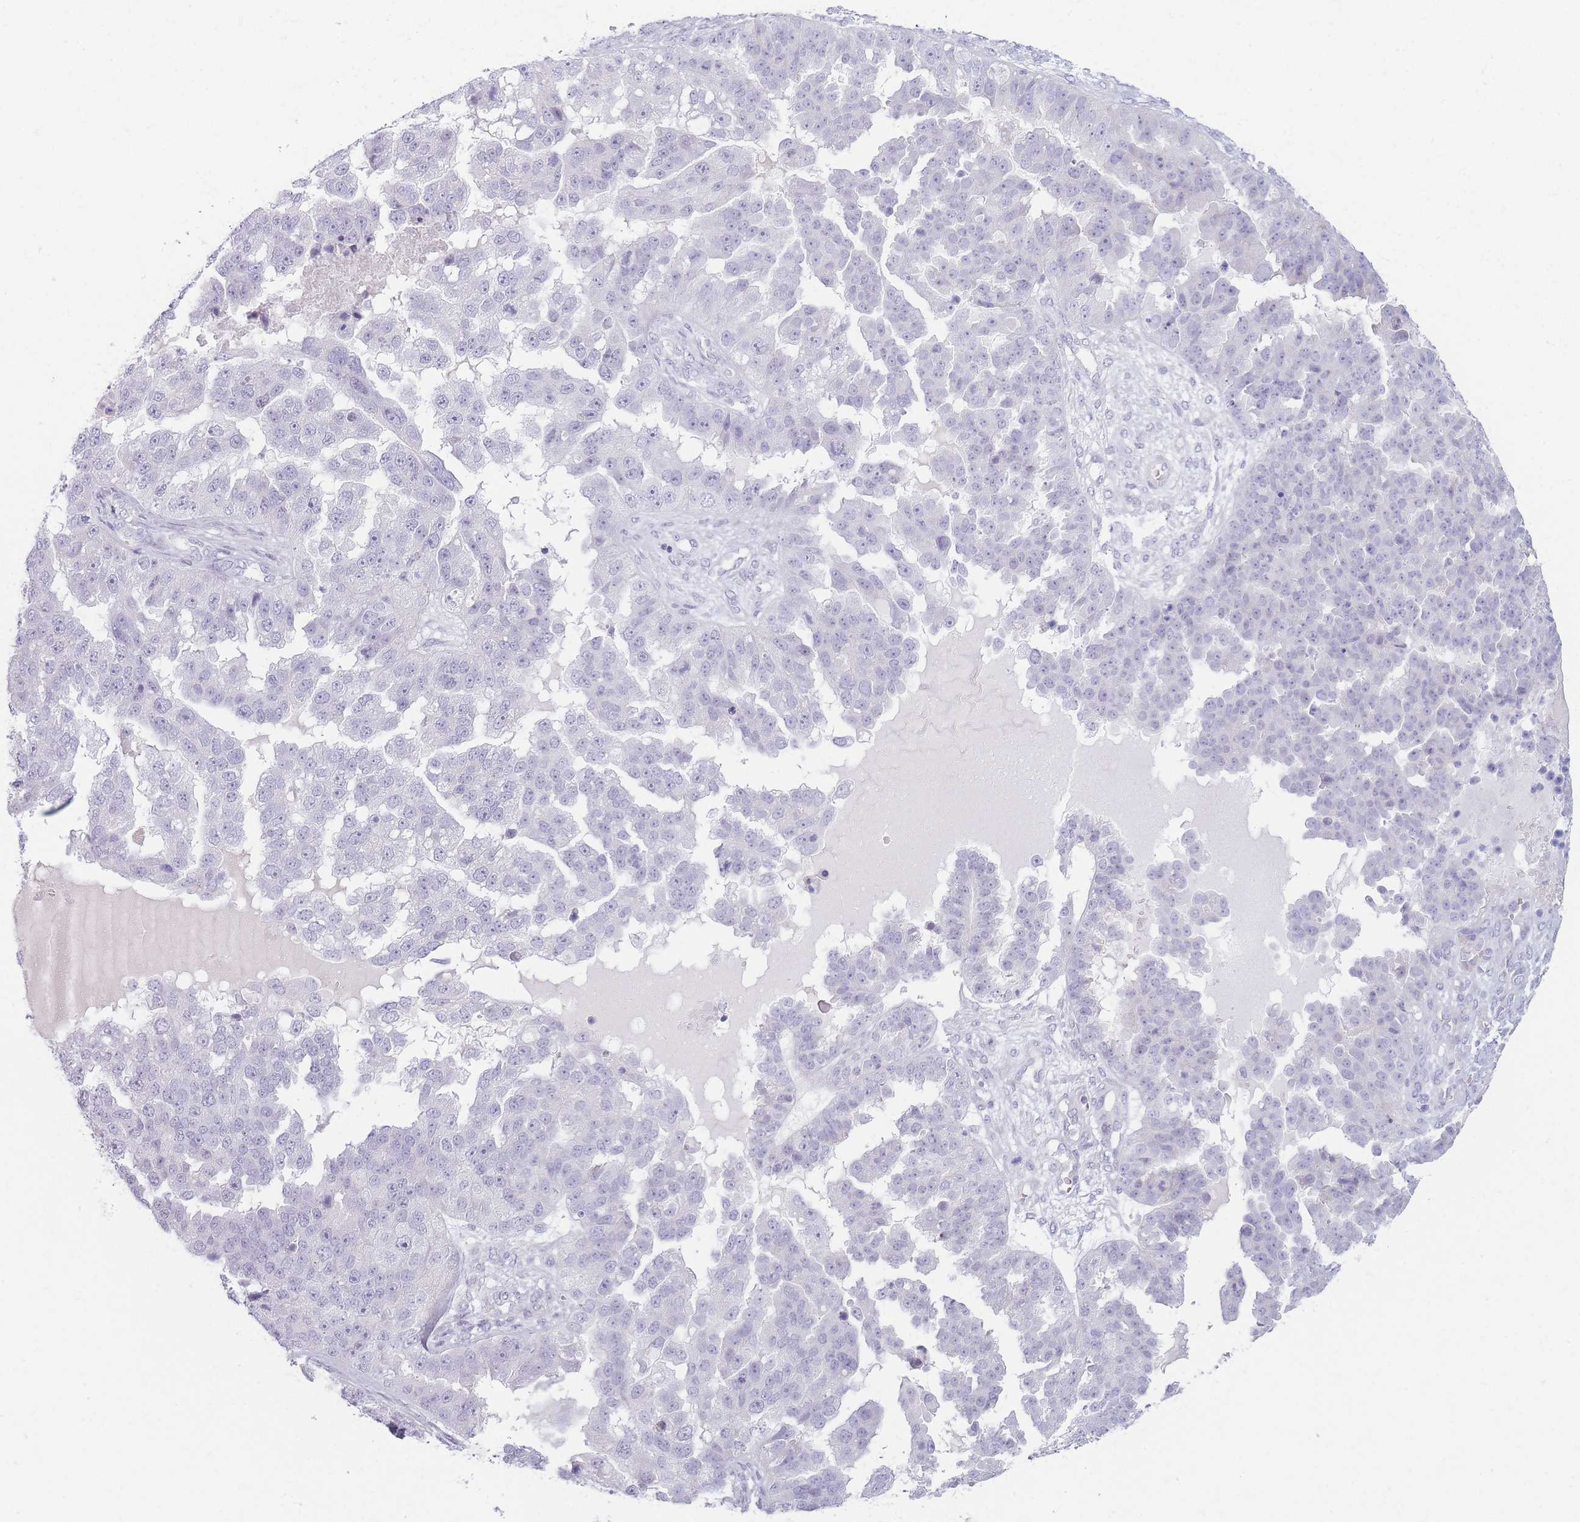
{"staining": {"intensity": "negative", "quantity": "none", "location": "none"}, "tissue": "ovarian cancer", "cell_type": "Tumor cells", "image_type": "cancer", "snomed": [{"axis": "morphology", "description": "Cystadenocarcinoma, serous, NOS"}, {"axis": "topography", "description": "Ovary"}], "caption": "IHC photomicrograph of neoplastic tissue: ovarian serous cystadenocarcinoma stained with DAB shows no significant protein positivity in tumor cells.", "gene": "PLEKHG2", "patient": {"sex": "female", "age": 58}}